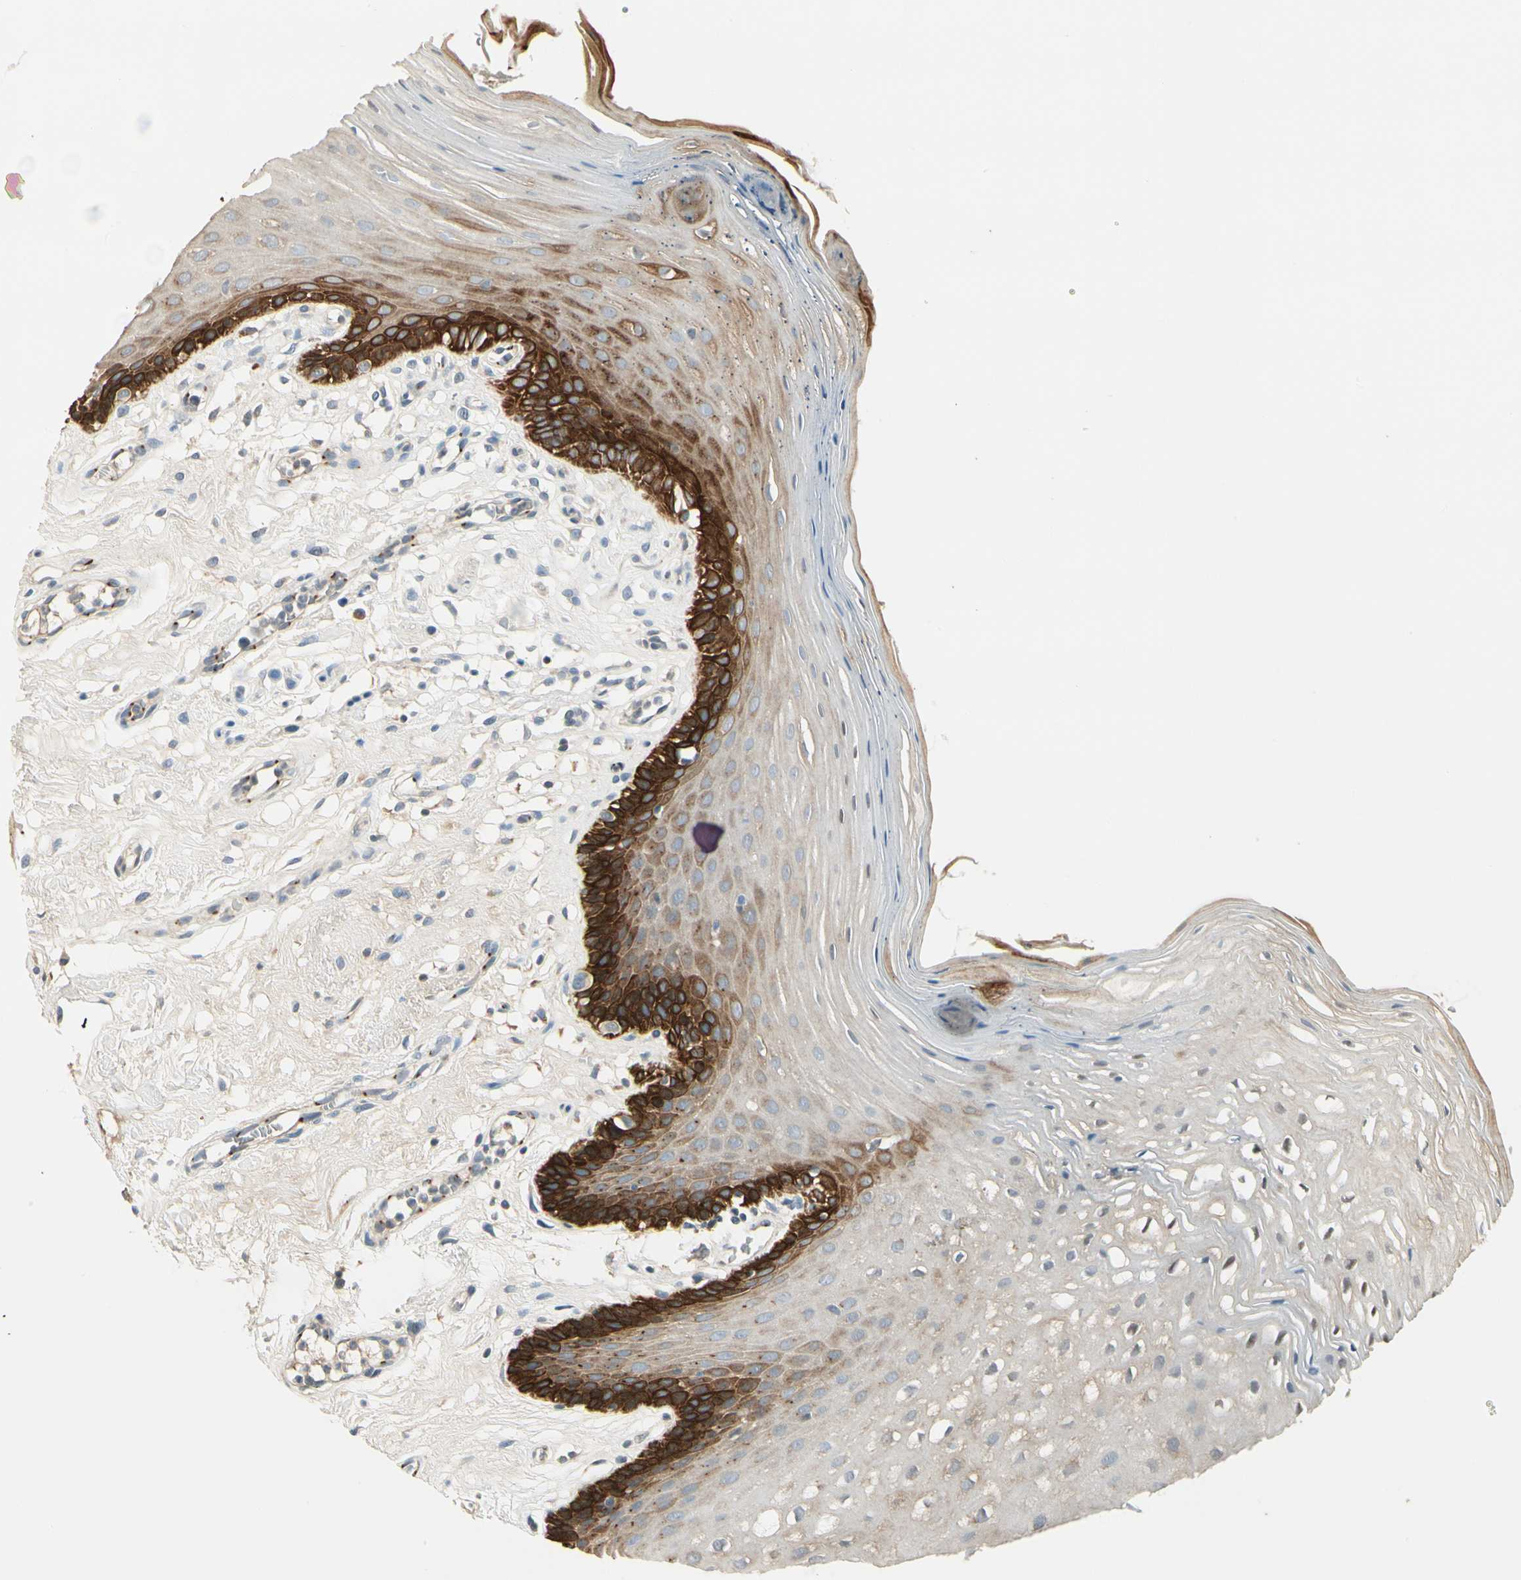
{"staining": {"intensity": "strong", "quantity": "25%-75%", "location": "cytoplasmic/membranous"}, "tissue": "oral mucosa", "cell_type": "Squamous epithelial cells", "image_type": "normal", "snomed": [{"axis": "morphology", "description": "Normal tissue, NOS"}, {"axis": "morphology", "description": "Squamous cell carcinoma, NOS"}, {"axis": "topography", "description": "Skeletal muscle"}, {"axis": "topography", "description": "Oral tissue"}, {"axis": "topography", "description": "Head-Neck"}], "caption": "About 25%-75% of squamous epithelial cells in unremarkable oral mucosa display strong cytoplasmic/membranous protein expression as visualized by brown immunohistochemical staining.", "gene": "MANSC1", "patient": {"sex": "male", "age": 71}}